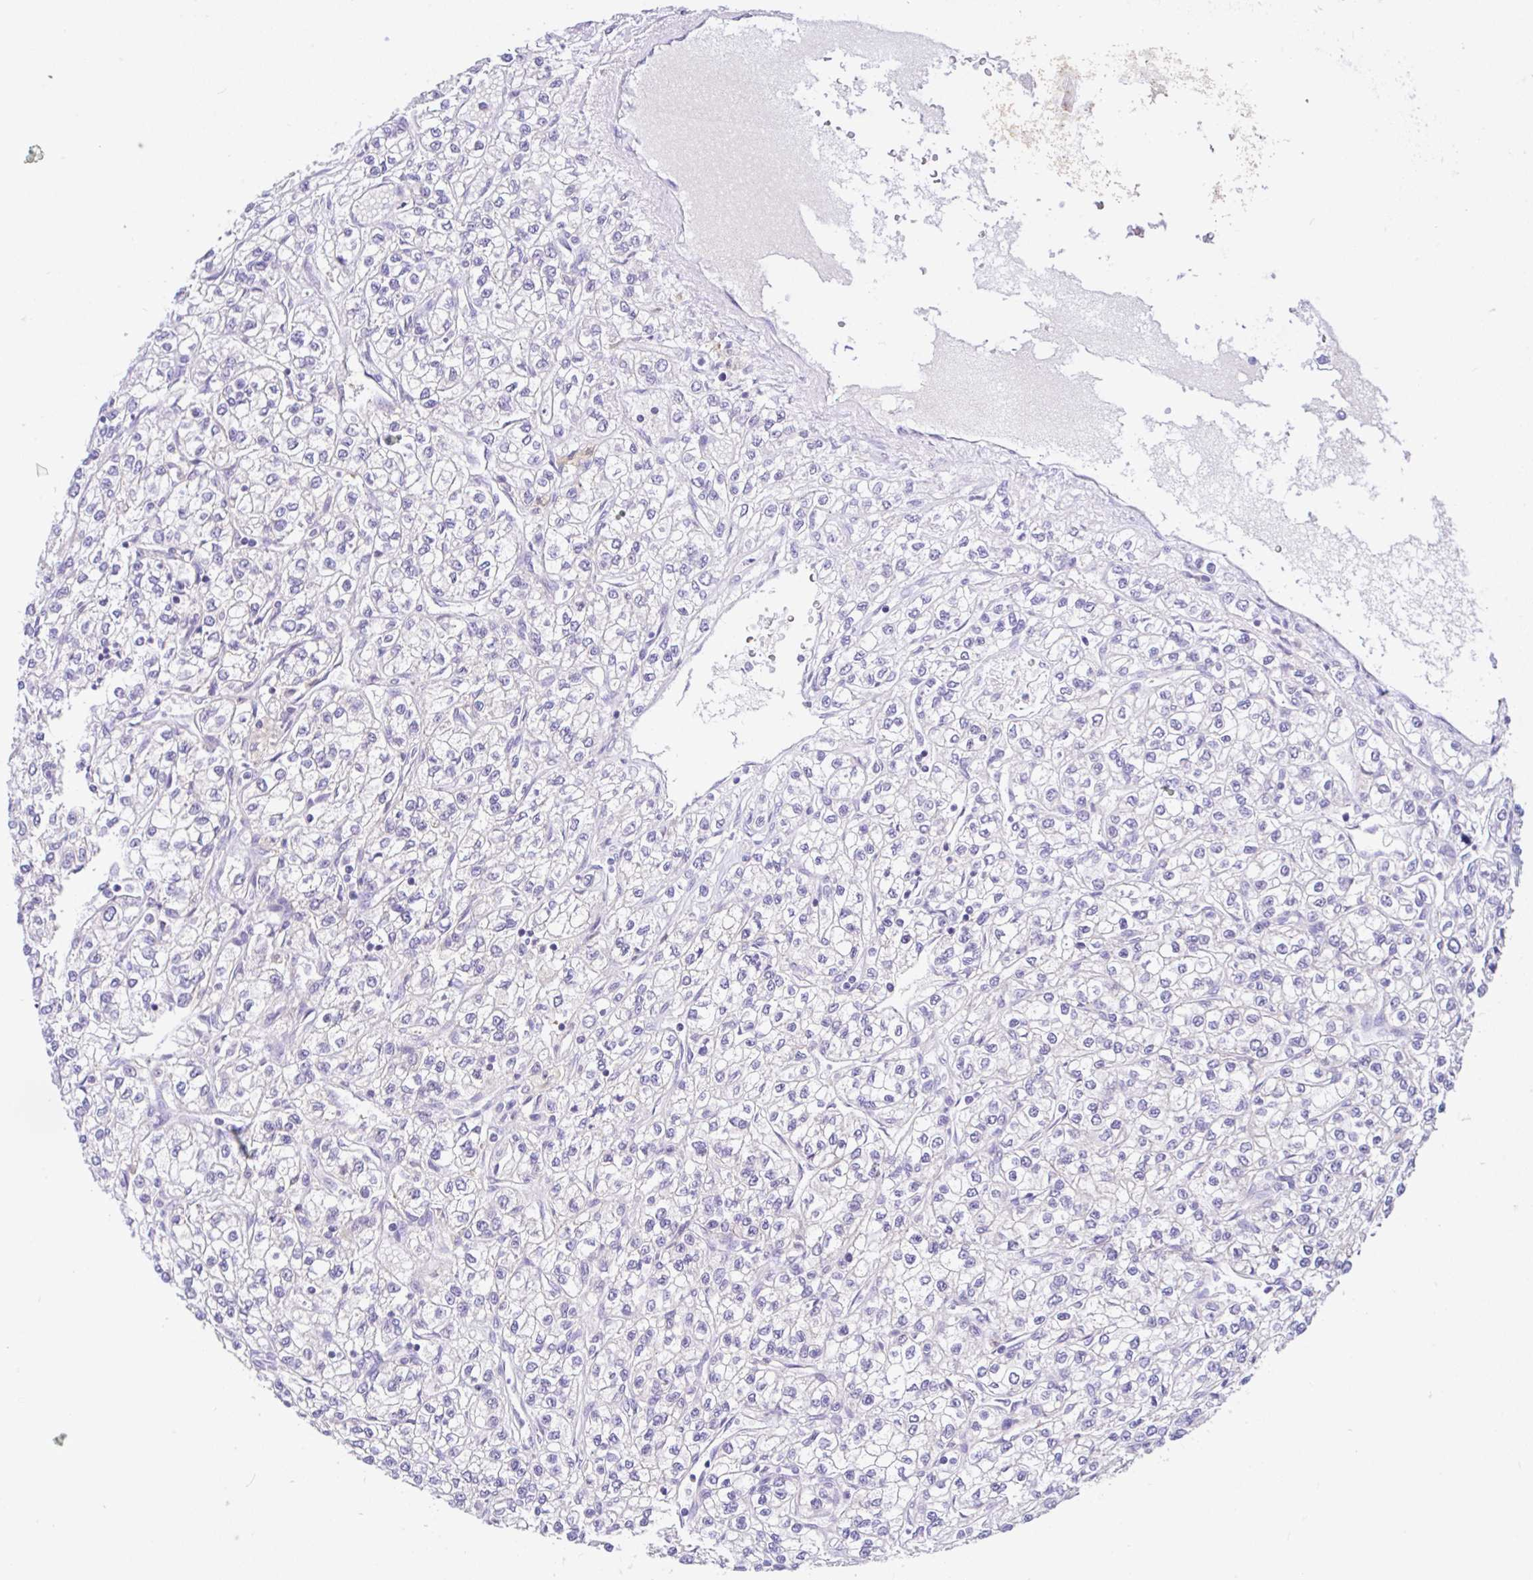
{"staining": {"intensity": "negative", "quantity": "none", "location": "none"}, "tissue": "renal cancer", "cell_type": "Tumor cells", "image_type": "cancer", "snomed": [{"axis": "morphology", "description": "Adenocarcinoma, NOS"}, {"axis": "topography", "description": "Kidney"}], "caption": "Tumor cells are negative for brown protein staining in adenocarcinoma (renal).", "gene": "ANO4", "patient": {"sex": "male", "age": 80}}